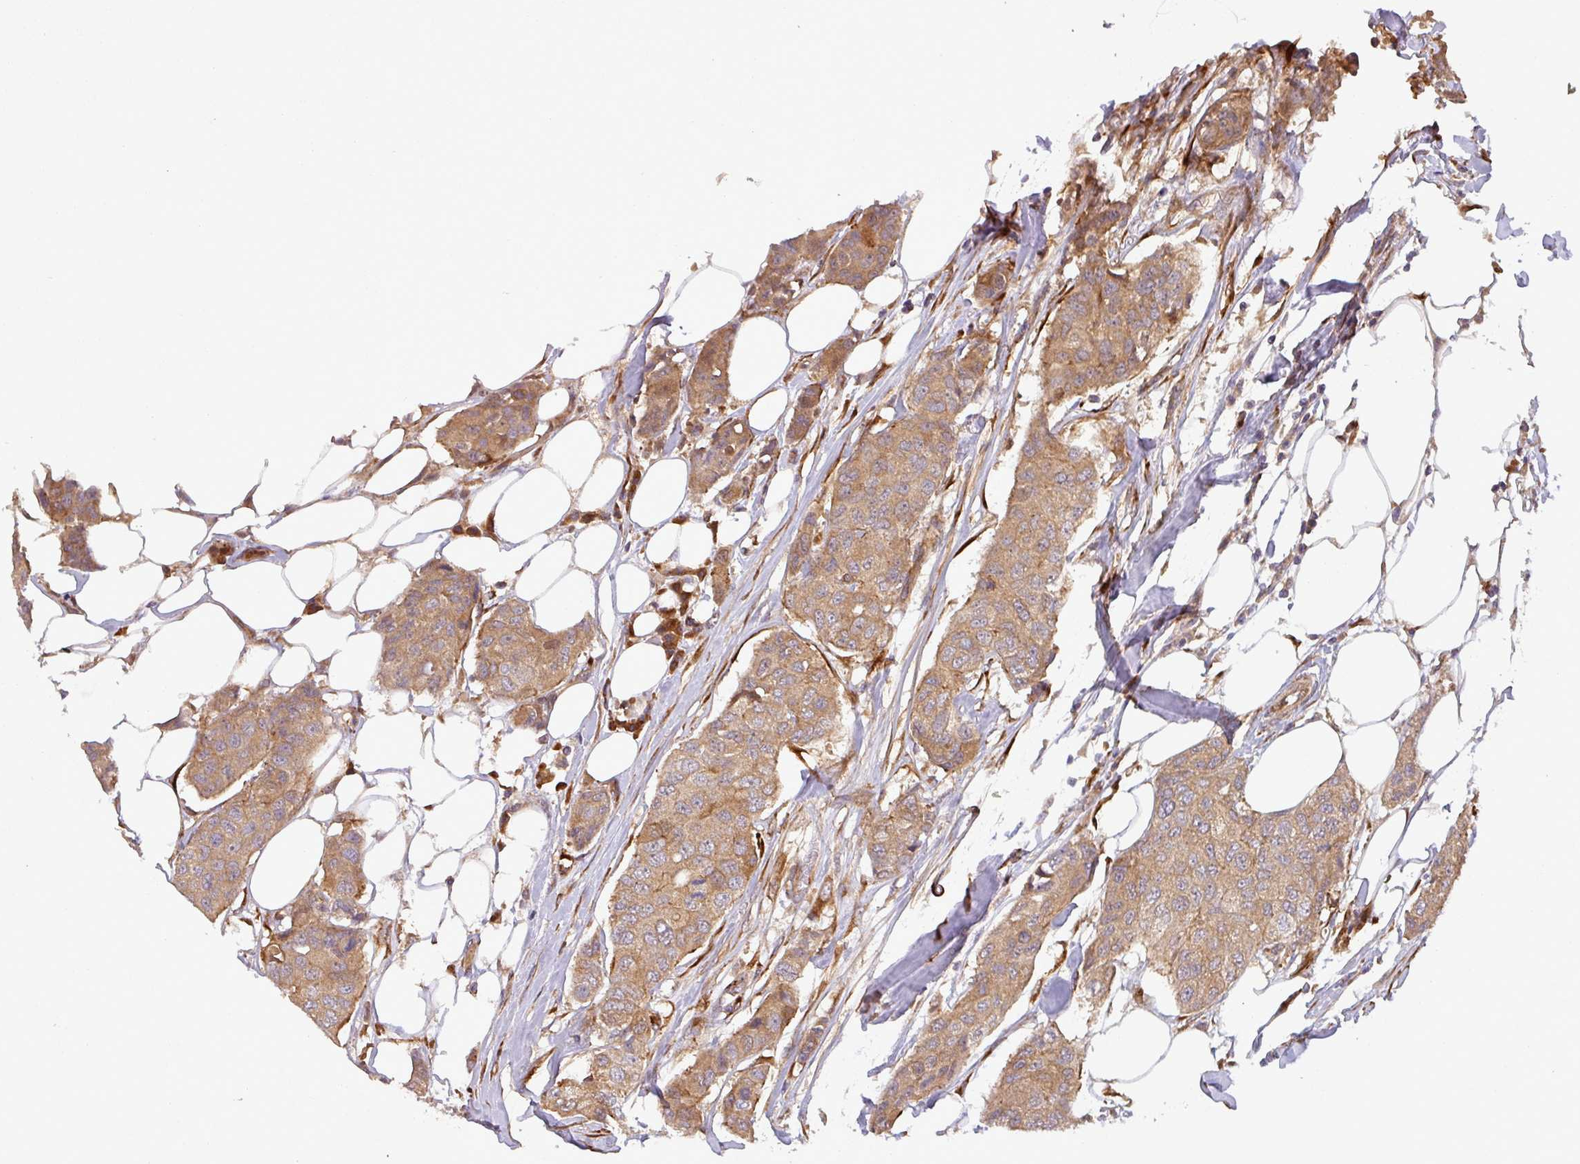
{"staining": {"intensity": "moderate", "quantity": ">75%", "location": "cytoplasmic/membranous"}, "tissue": "breast cancer", "cell_type": "Tumor cells", "image_type": "cancer", "snomed": [{"axis": "morphology", "description": "Duct carcinoma"}, {"axis": "topography", "description": "Breast"}], "caption": "Moderate cytoplasmic/membranous protein staining is seen in approximately >75% of tumor cells in breast cancer.", "gene": "ART1", "patient": {"sex": "female", "age": 80}}